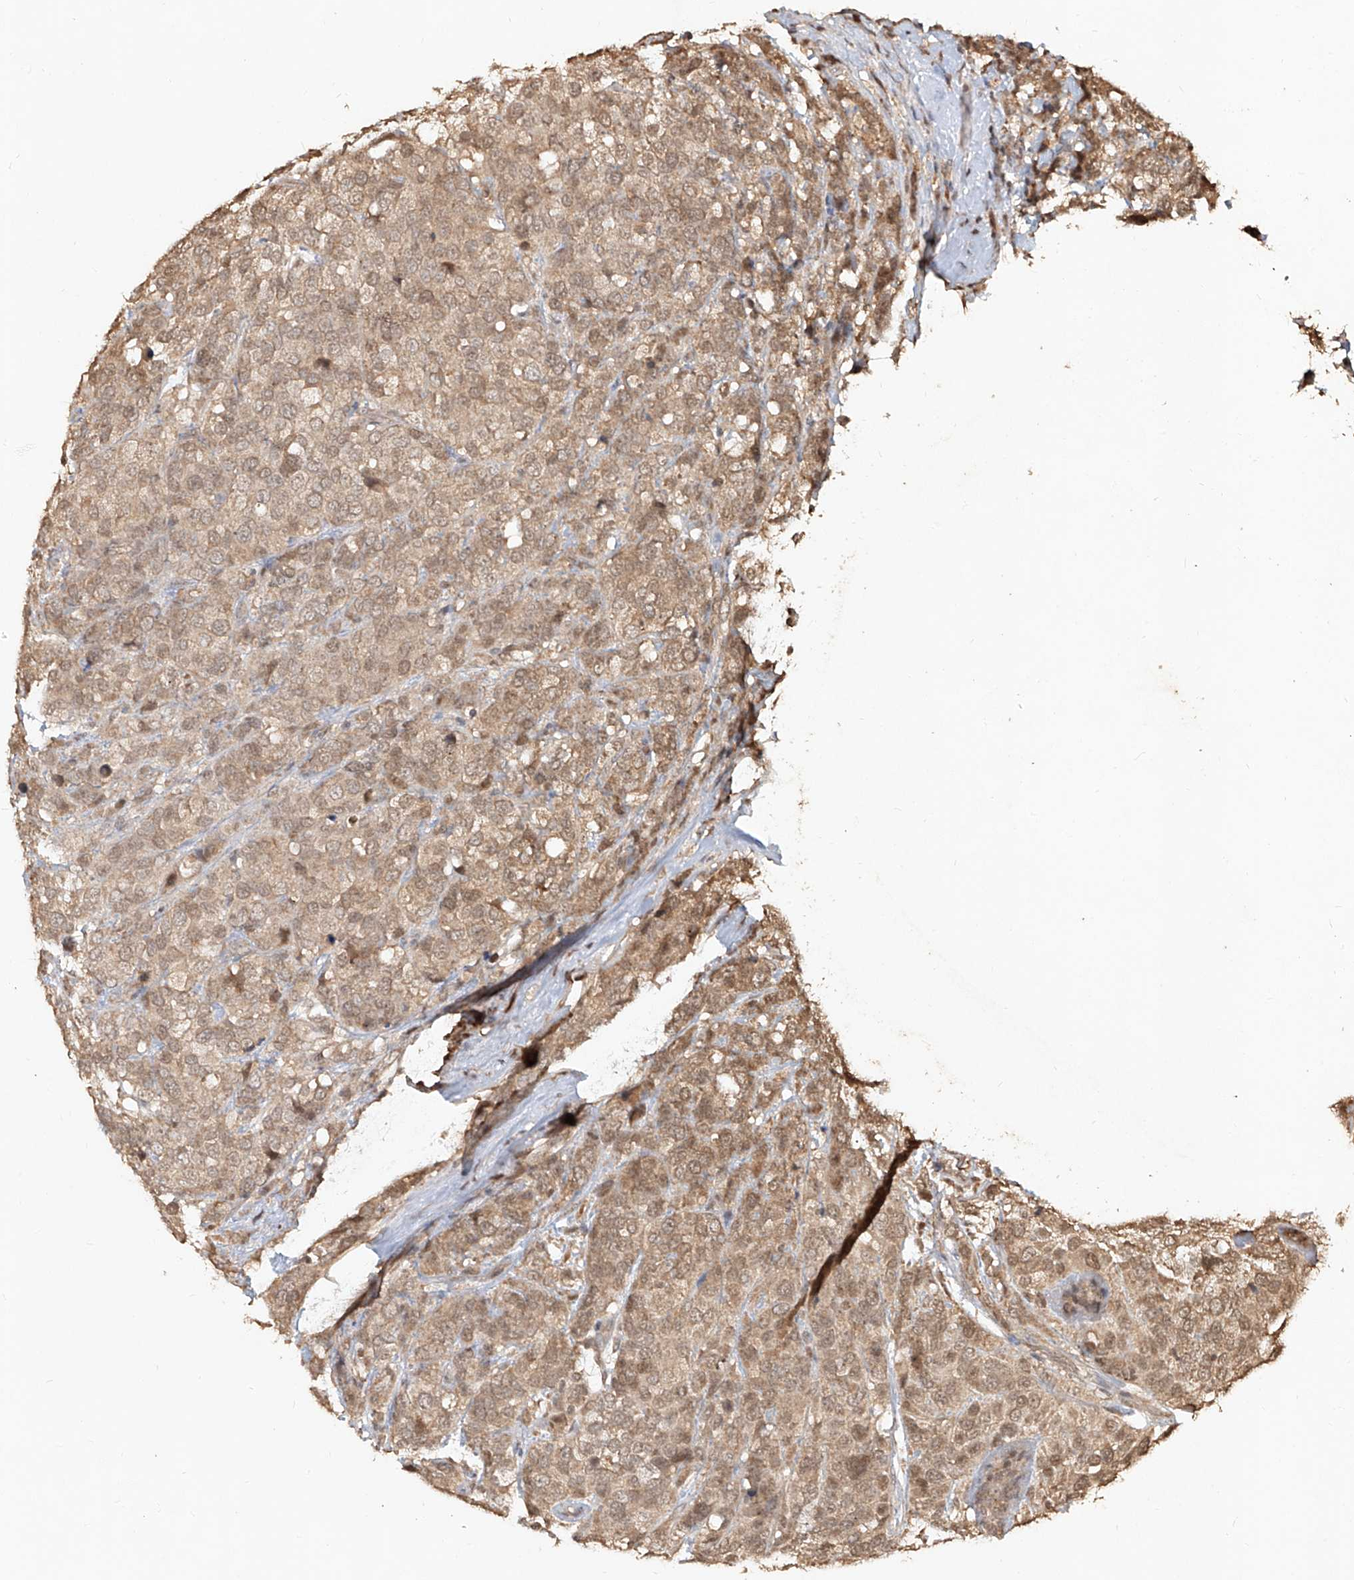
{"staining": {"intensity": "moderate", "quantity": ">75%", "location": "cytoplasmic/membranous"}, "tissue": "breast cancer", "cell_type": "Tumor cells", "image_type": "cancer", "snomed": [{"axis": "morphology", "description": "Lobular carcinoma"}, {"axis": "topography", "description": "Breast"}], "caption": "Human lobular carcinoma (breast) stained with a protein marker demonstrates moderate staining in tumor cells.", "gene": "UBE2K", "patient": {"sex": "female", "age": 59}}